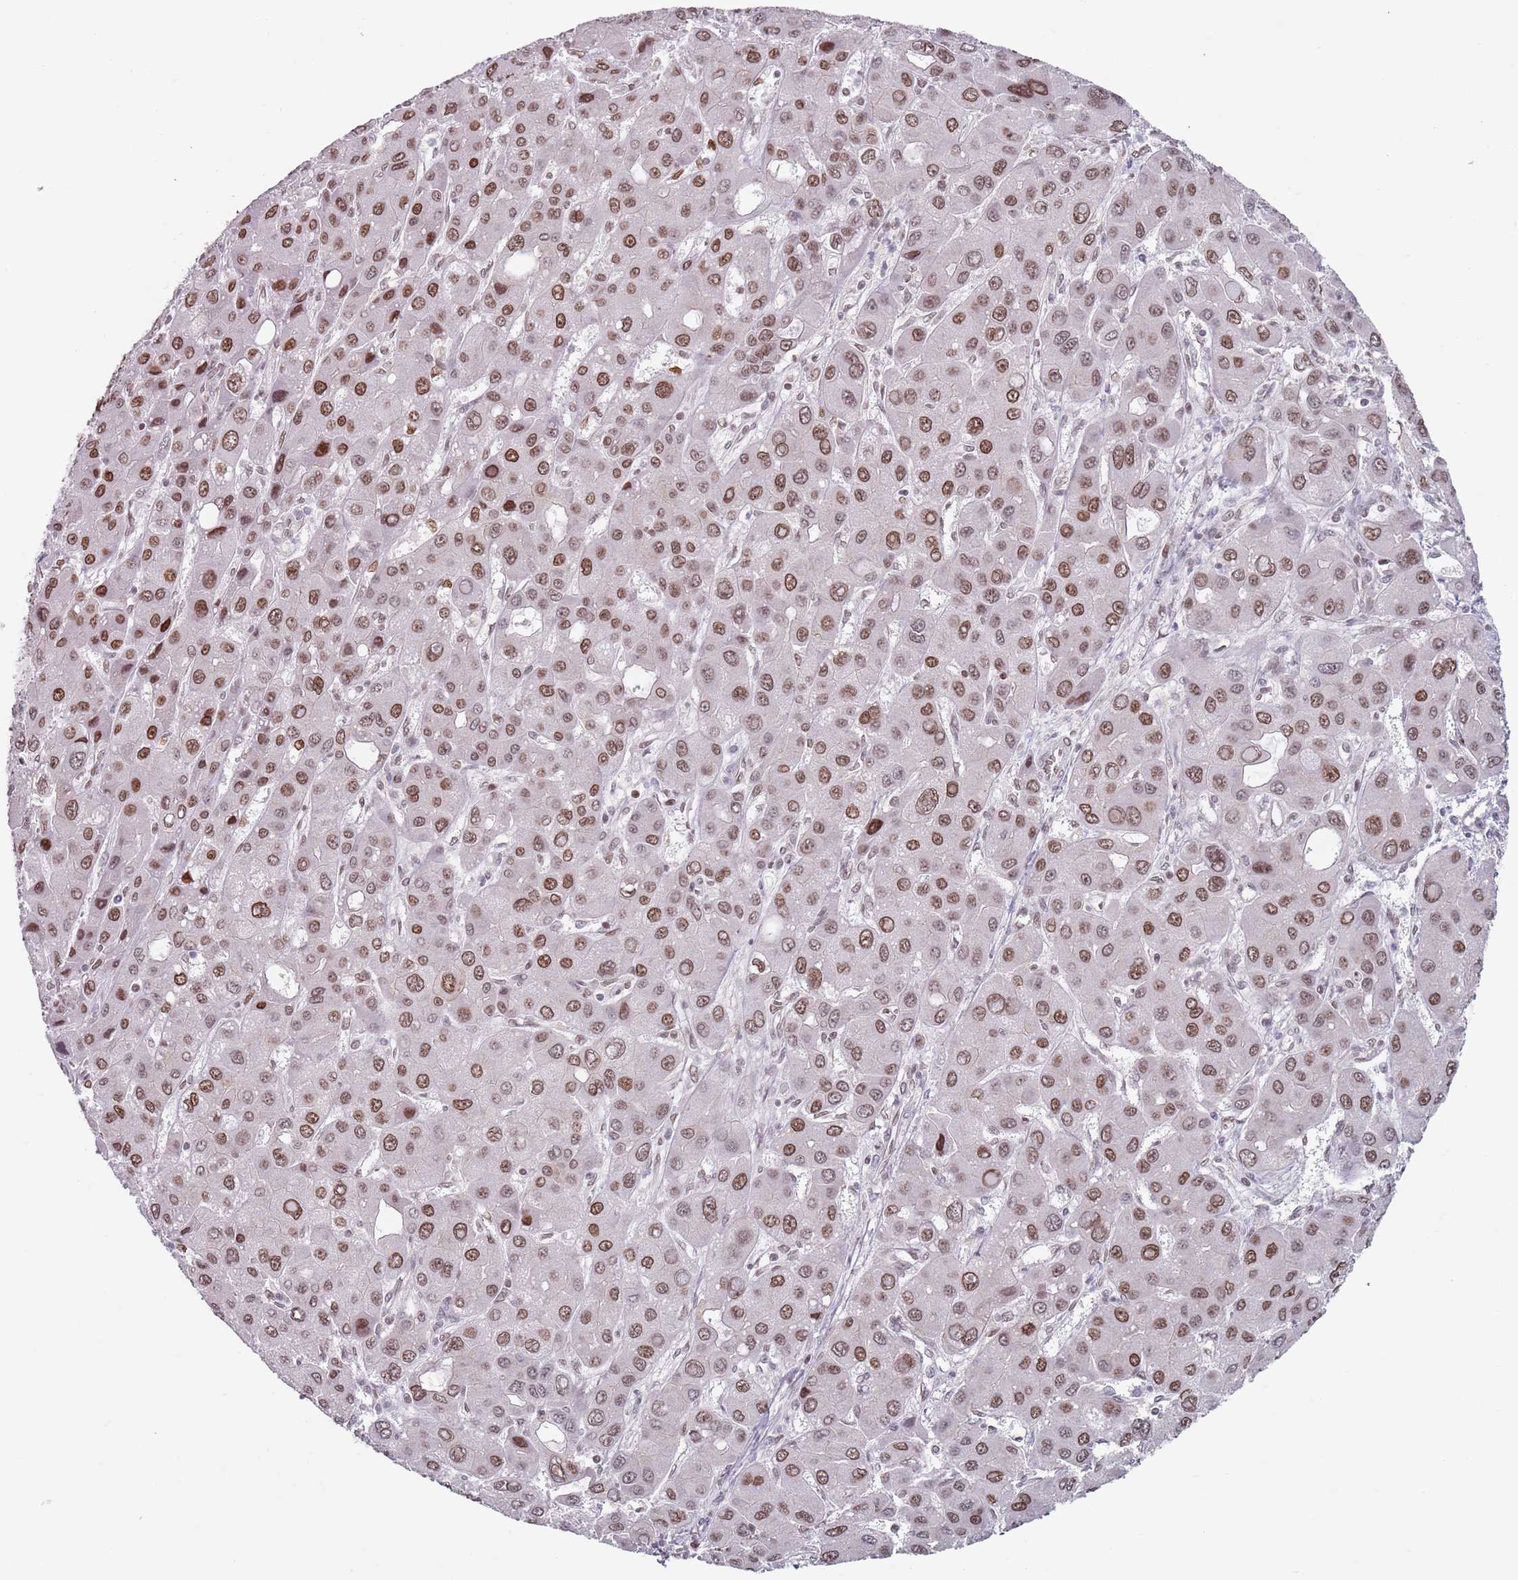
{"staining": {"intensity": "moderate", "quantity": ">75%", "location": "nuclear"}, "tissue": "liver cancer", "cell_type": "Tumor cells", "image_type": "cancer", "snomed": [{"axis": "morphology", "description": "Carcinoma, Hepatocellular, NOS"}, {"axis": "topography", "description": "Liver"}], "caption": "Tumor cells show moderate nuclear staining in about >75% of cells in liver hepatocellular carcinoma.", "gene": "MFSD12", "patient": {"sex": "male", "age": 55}}